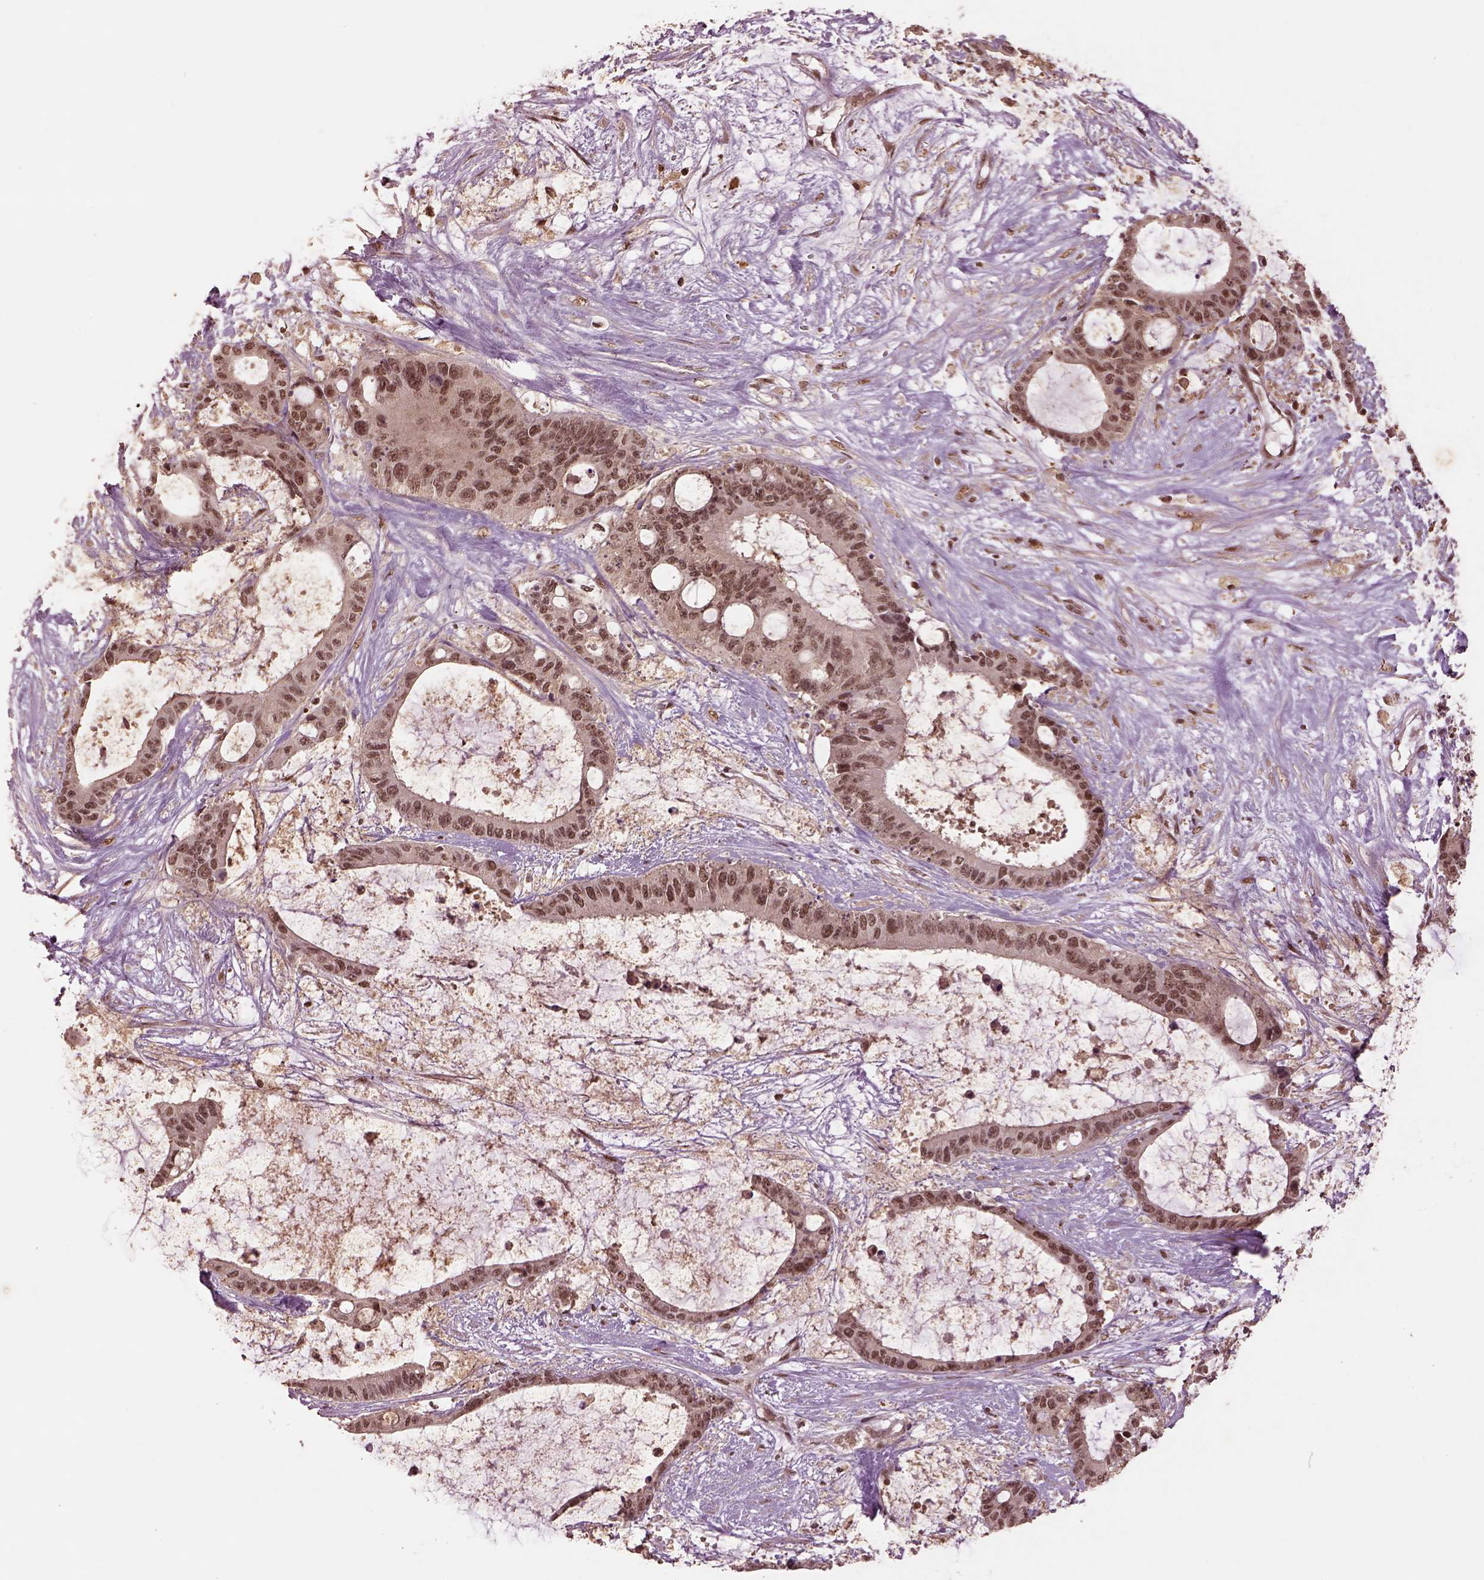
{"staining": {"intensity": "moderate", "quantity": ">75%", "location": "nuclear"}, "tissue": "liver cancer", "cell_type": "Tumor cells", "image_type": "cancer", "snomed": [{"axis": "morphology", "description": "Normal tissue, NOS"}, {"axis": "morphology", "description": "Cholangiocarcinoma"}, {"axis": "topography", "description": "Liver"}, {"axis": "topography", "description": "Peripheral nerve tissue"}], "caption": "A high-resolution histopathology image shows immunohistochemistry (IHC) staining of liver cancer, which reveals moderate nuclear positivity in about >75% of tumor cells.", "gene": "BRD9", "patient": {"sex": "female", "age": 73}}